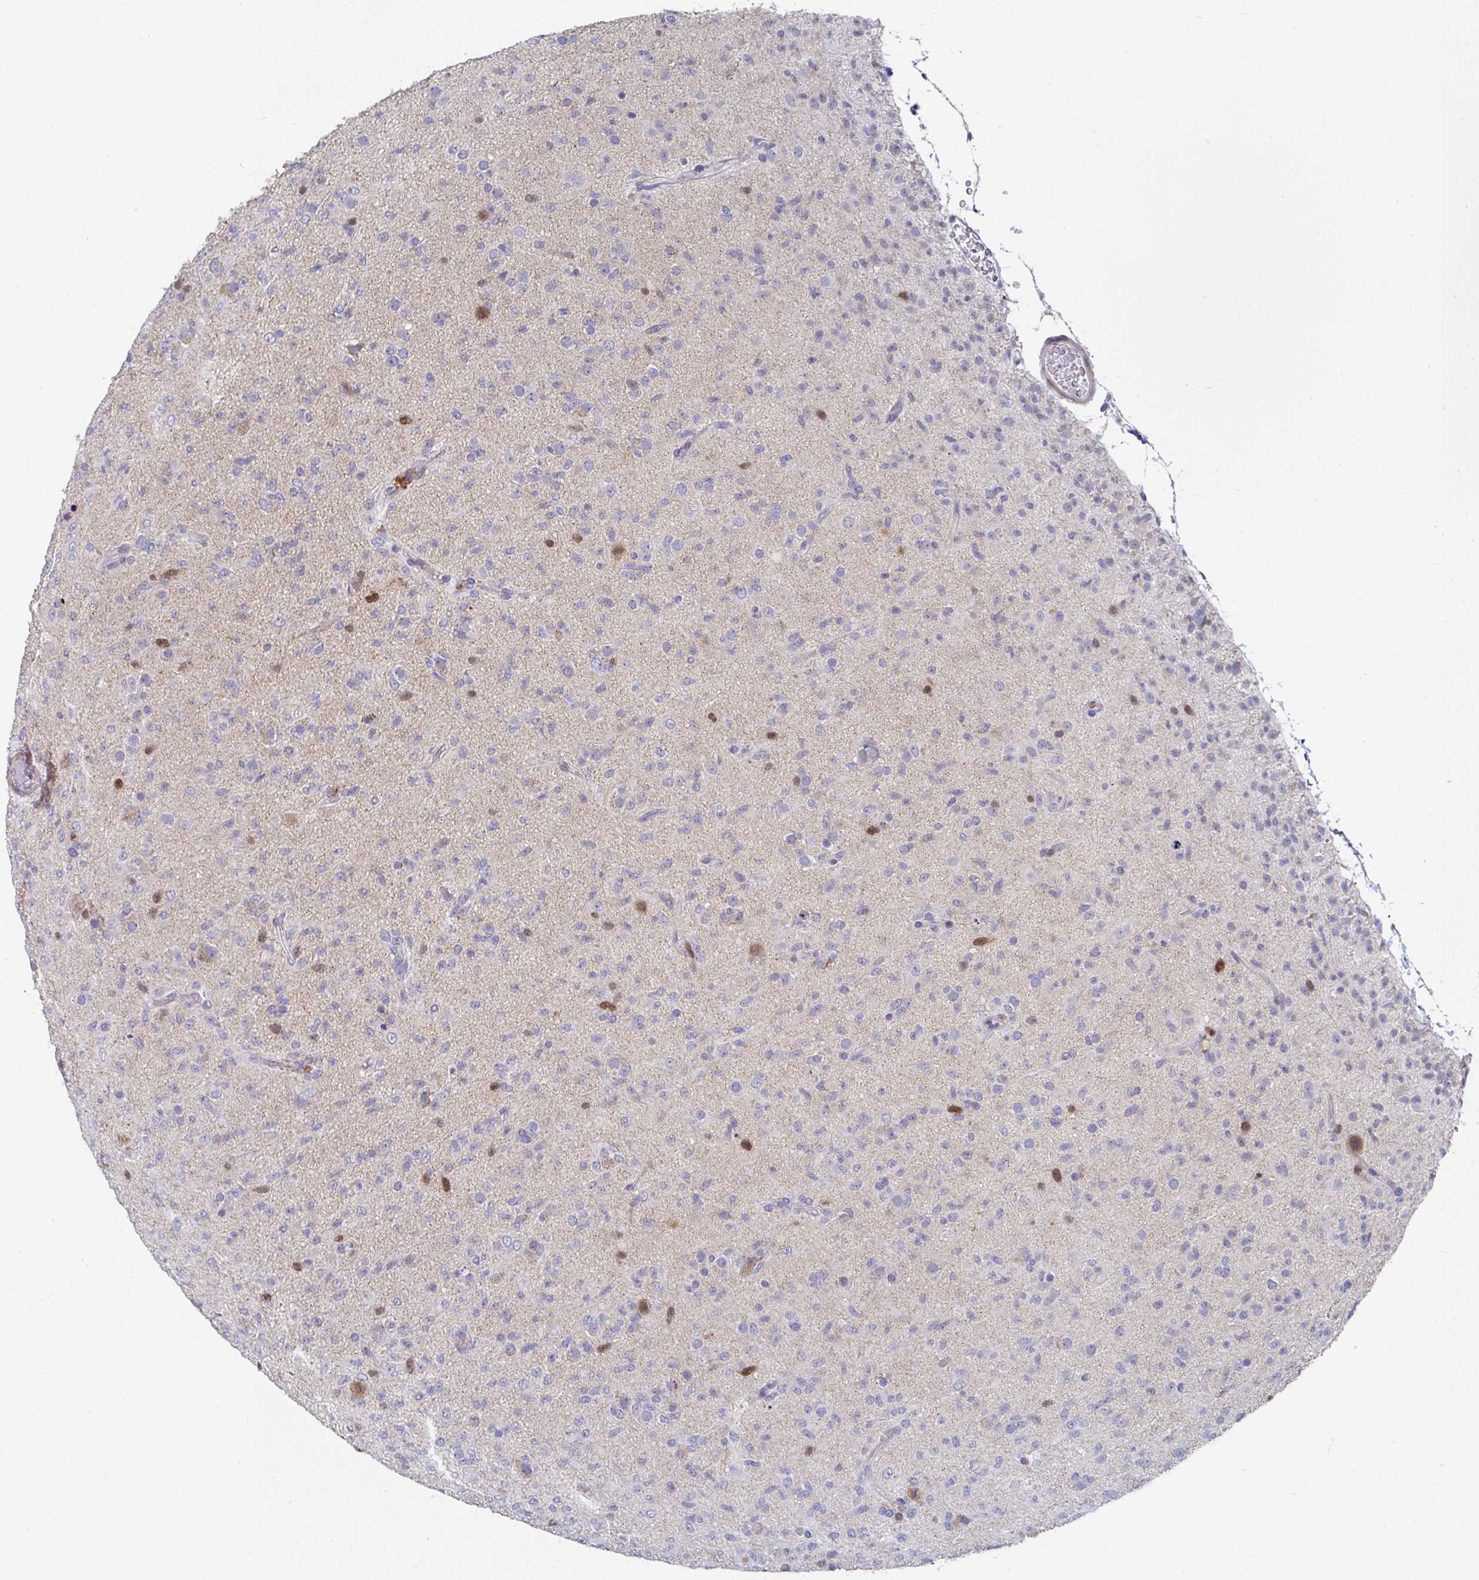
{"staining": {"intensity": "negative", "quantity": "none", "location": "none"}, "tissue": "glioma", "cell_type": "Tumor cells", "image_type": "cancer", "snomed": [{"axis": "morphology", "description": "Glioma, malignant, Low grade"}, {"axis": "topography", "description": "Brain"}], "caption": "Immunohistochemistry (IHC) of human glioma shows no expression in tumor cells.", "gene": "ATP5F1C", "patient": {"sex": "male", "age": 65}}